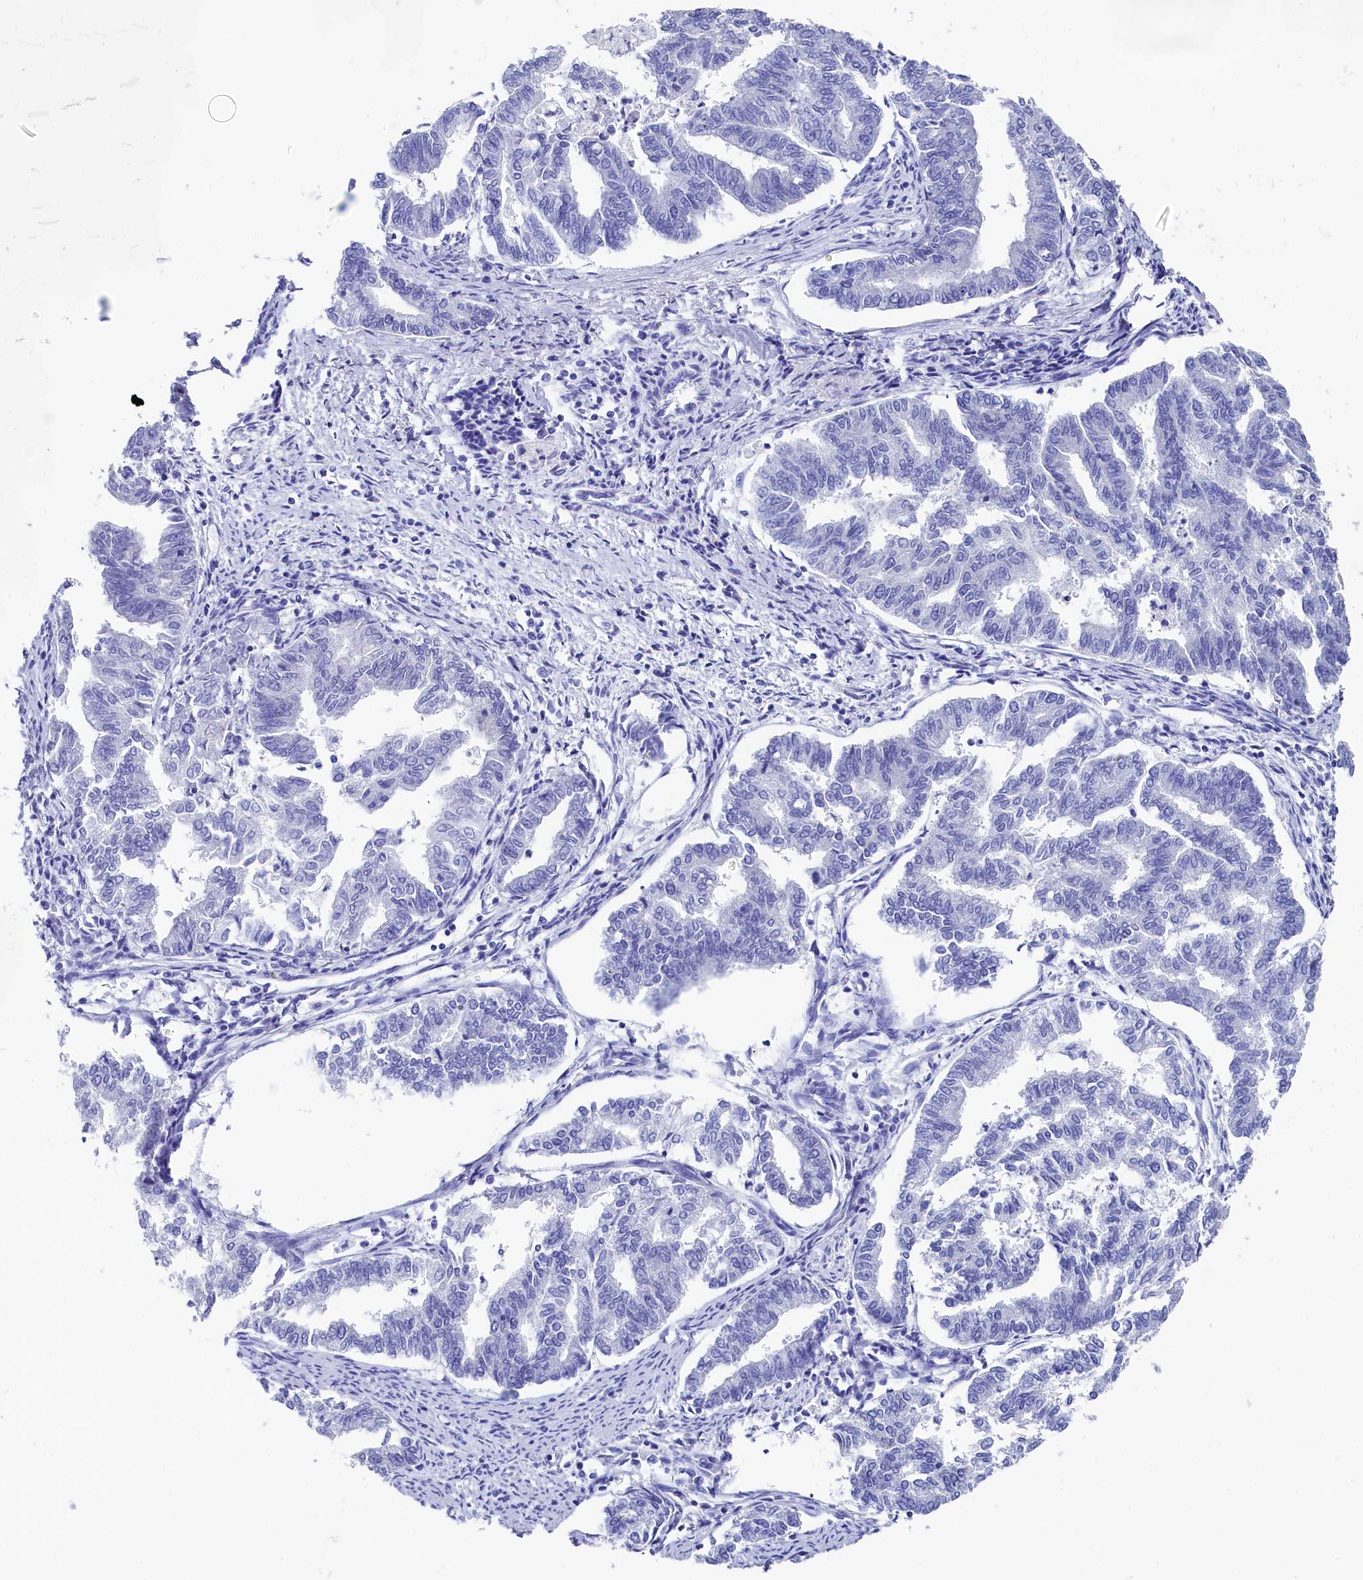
{"staining": {"intensity": "negative", "quantity": "none", "location": "none"}, "tissue": "endometrial cancer", "cell_type": "Tumor cells", "image_type": "cancer", "snomed": [{"axis": "morphology", "description": "Adenocarcinoma, NOS"}, {"axis": "topography", "description": "Endometrium"}], "caption": "Immunohistochemistry histopathology image of endometrial cancer (adenocarcinoma) stained for a protein (brown), which shows no expression in tumor cells.", "gene": "MMAB", "patient": {"sex": "female", "age": 79}}